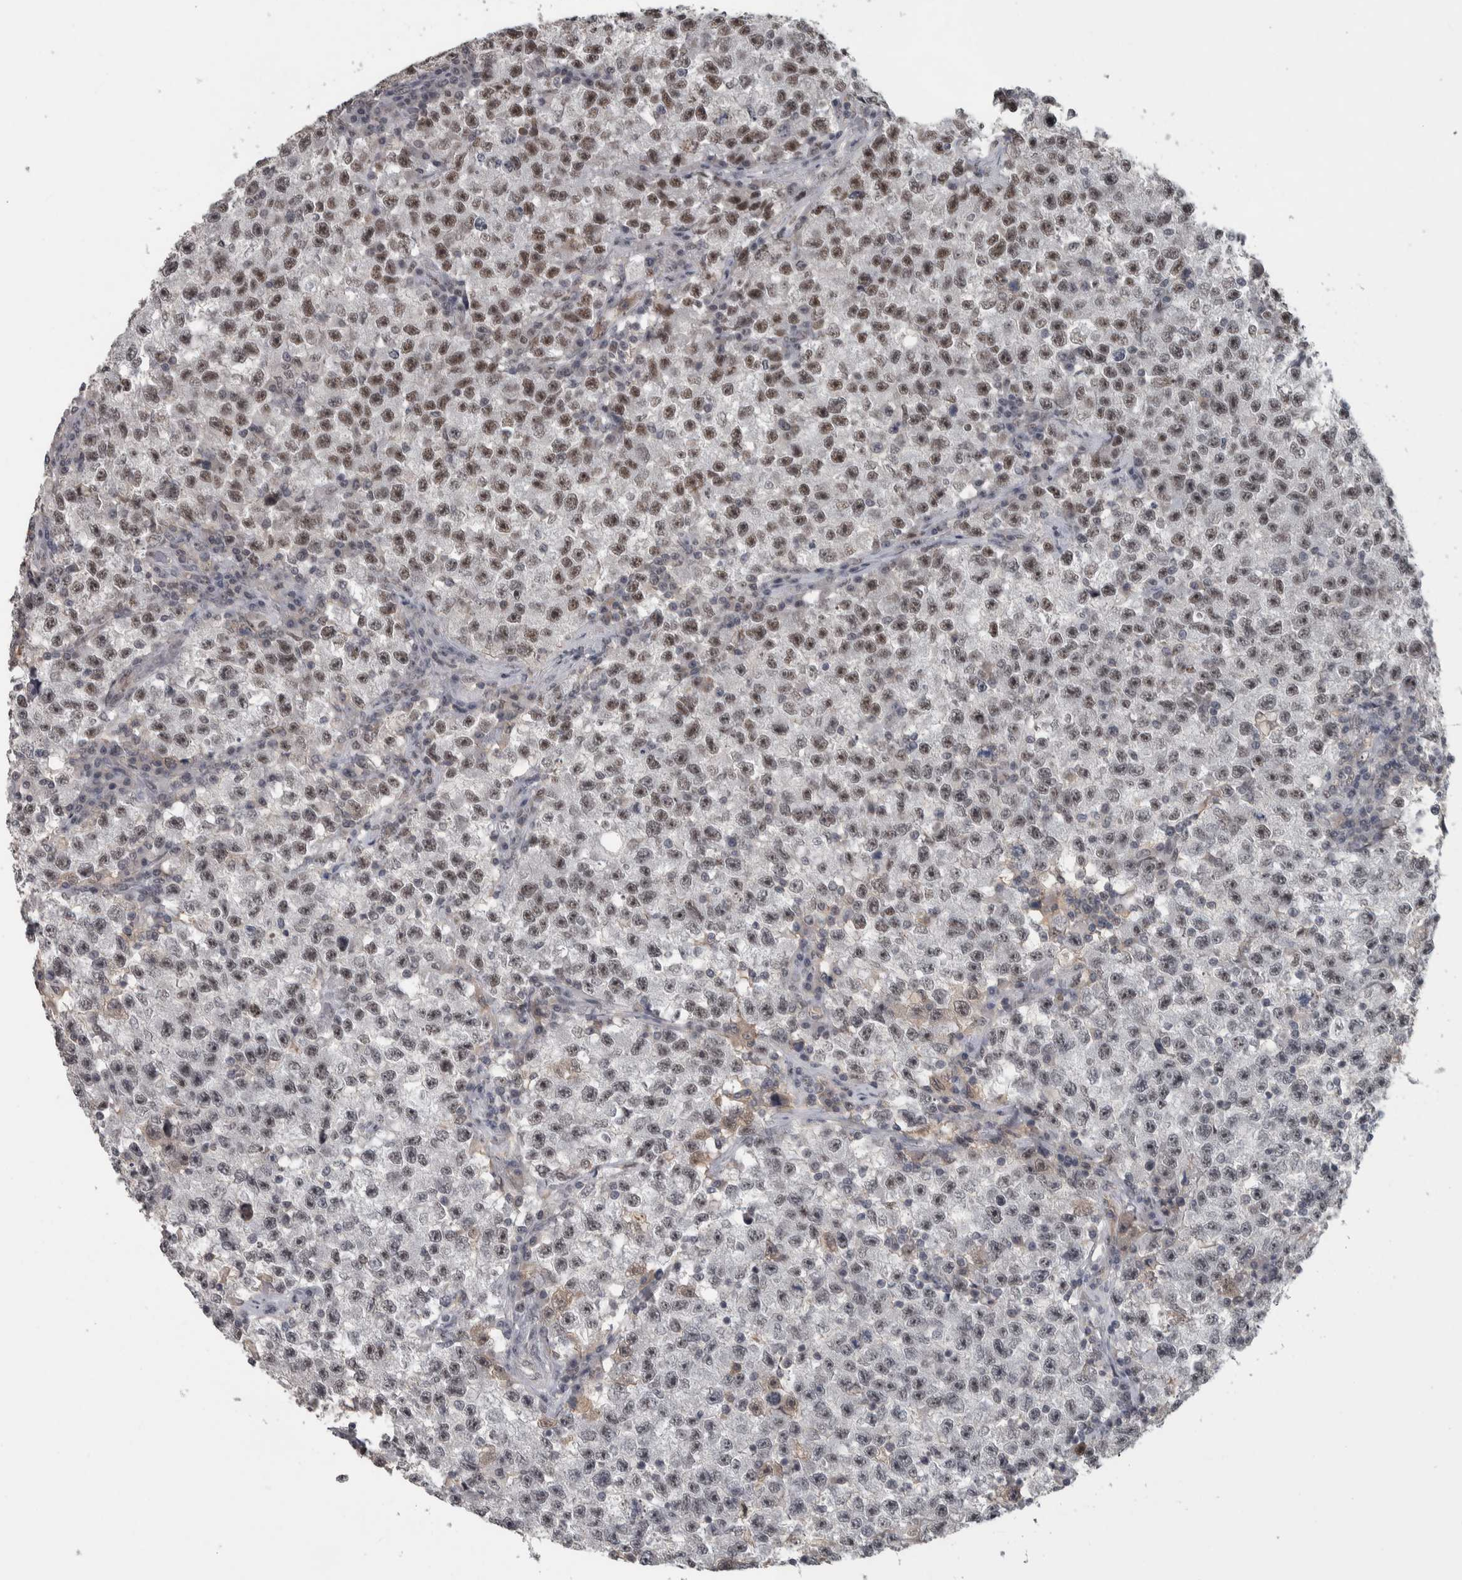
{"staining": {"intensity": "moderate", "quantity": ">75%", "location": "nuclear"}, "tissue": "testis cancer", "cell_type": "Tumor cells", "image_type": "cancer", "snomed": [{"axis": "morphology", "description": "Seminoma, NOS"}, {"axis": "topography", "description": "Testis"}], "caption": "Immunohistochemical staining of seminoma (testis) displays moderate nuclear protein positivity in about >75% of tumor cells. Using DAB (3,3'-diaminobenzidine) (brown) and hematoxylin (blue) stains, captured at high magnification using brightfield microscopy.", "gene": "DDX42", "patient": {"sex": "male", "age": 22}}